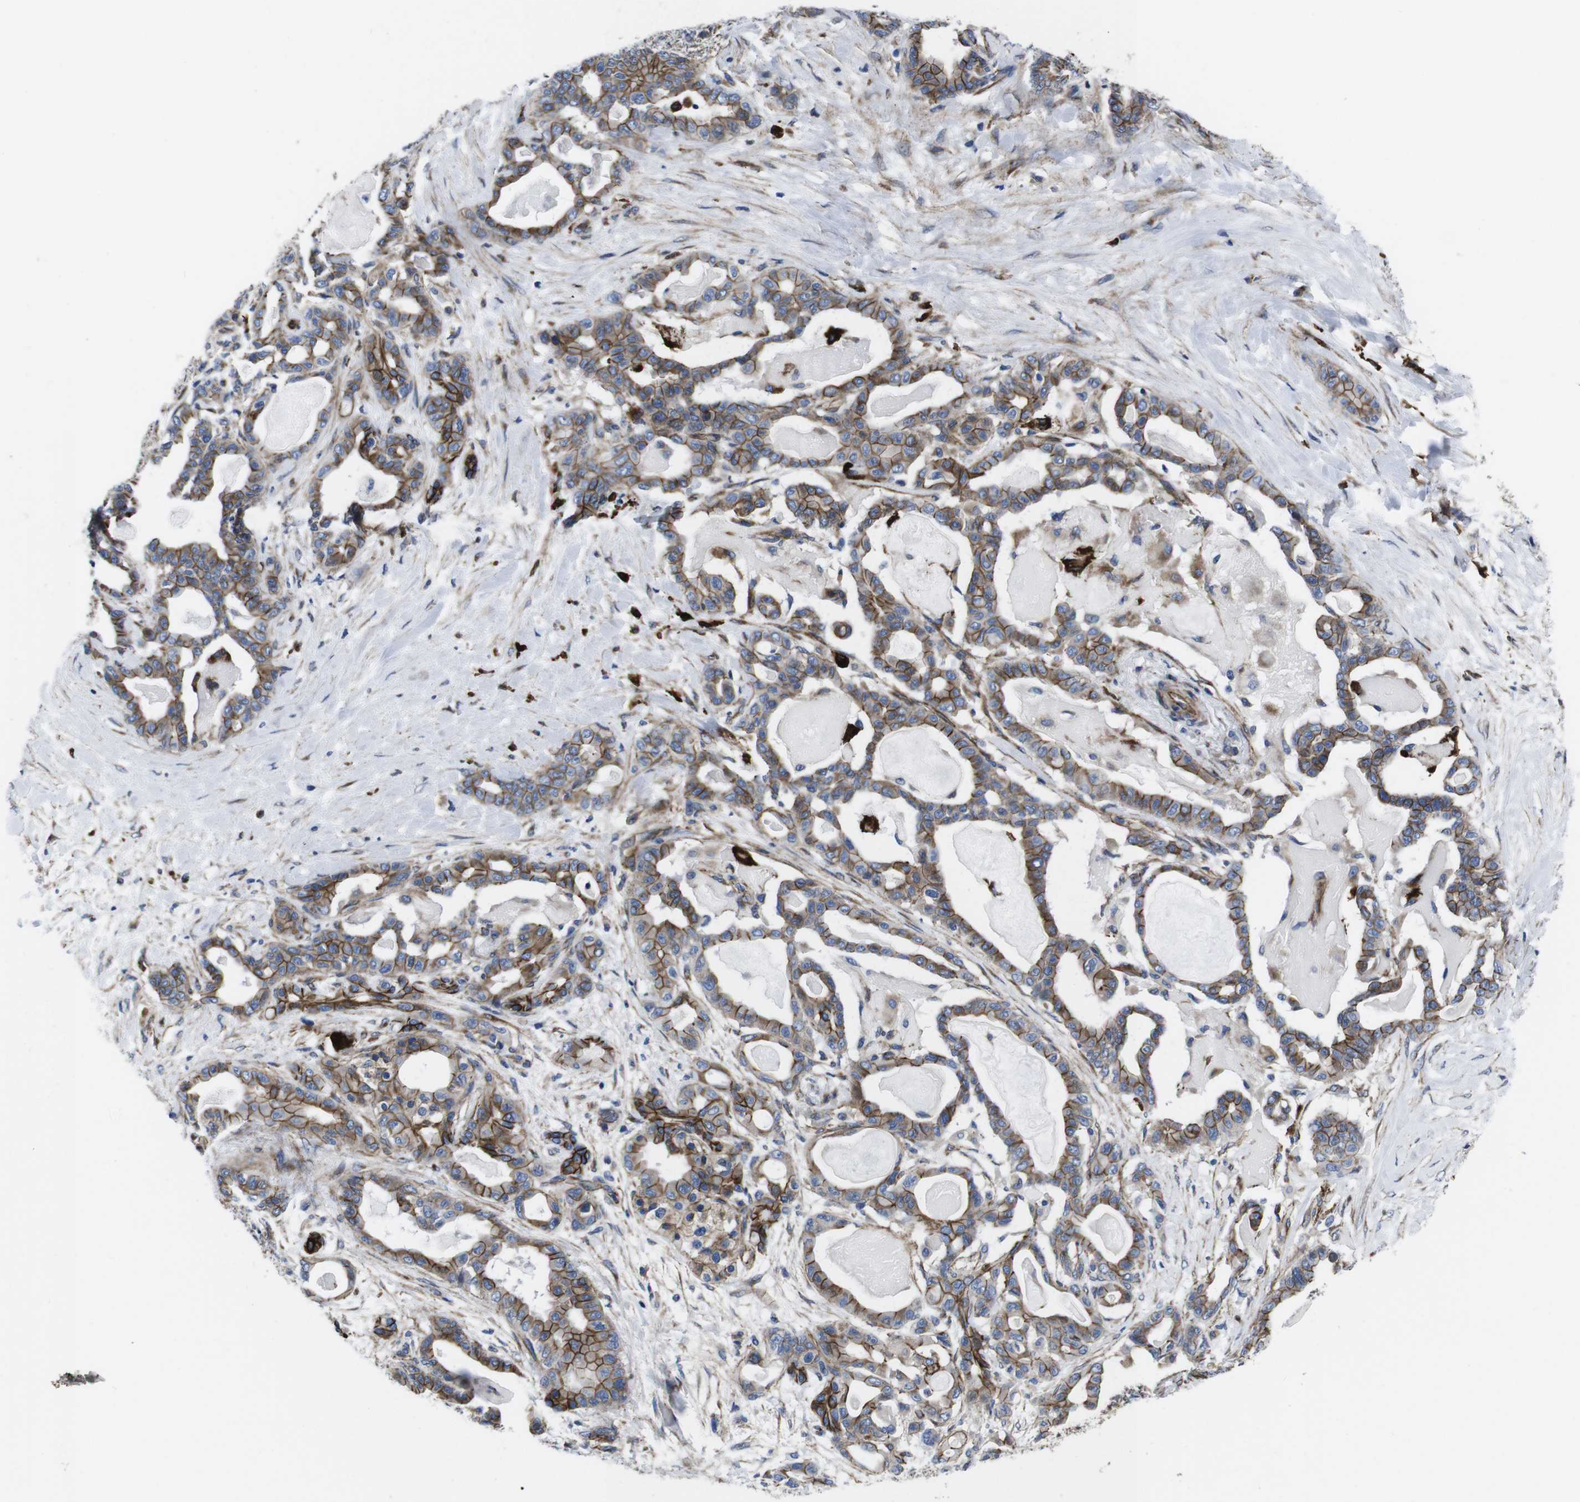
{"staining": {"intensity": "moderate", "quantity": "25%-75%", "location": "cytoplasmic/membranous"}, "tissue": "pancreatic cancer", "cell_type": "Tumor cells", "image_type": "cancer", "snomed": [{"axis": "morphology", "description": "Adenocarcinoma, NOS"}, {"axis": "topography", "description": "Pancreas"}], "caption": "Brown immunohistochemical staining in human pancreatic cancer (adenocarcinoma) reveals moderate cytoplasmic/membranous positivity in approximately 25%-75% of tumor cells. (brown staining indicates protein expression, while blue staining denotes nuclei).", "gene": "NUMB", "patient": {"sex": "male", "age": 63}}